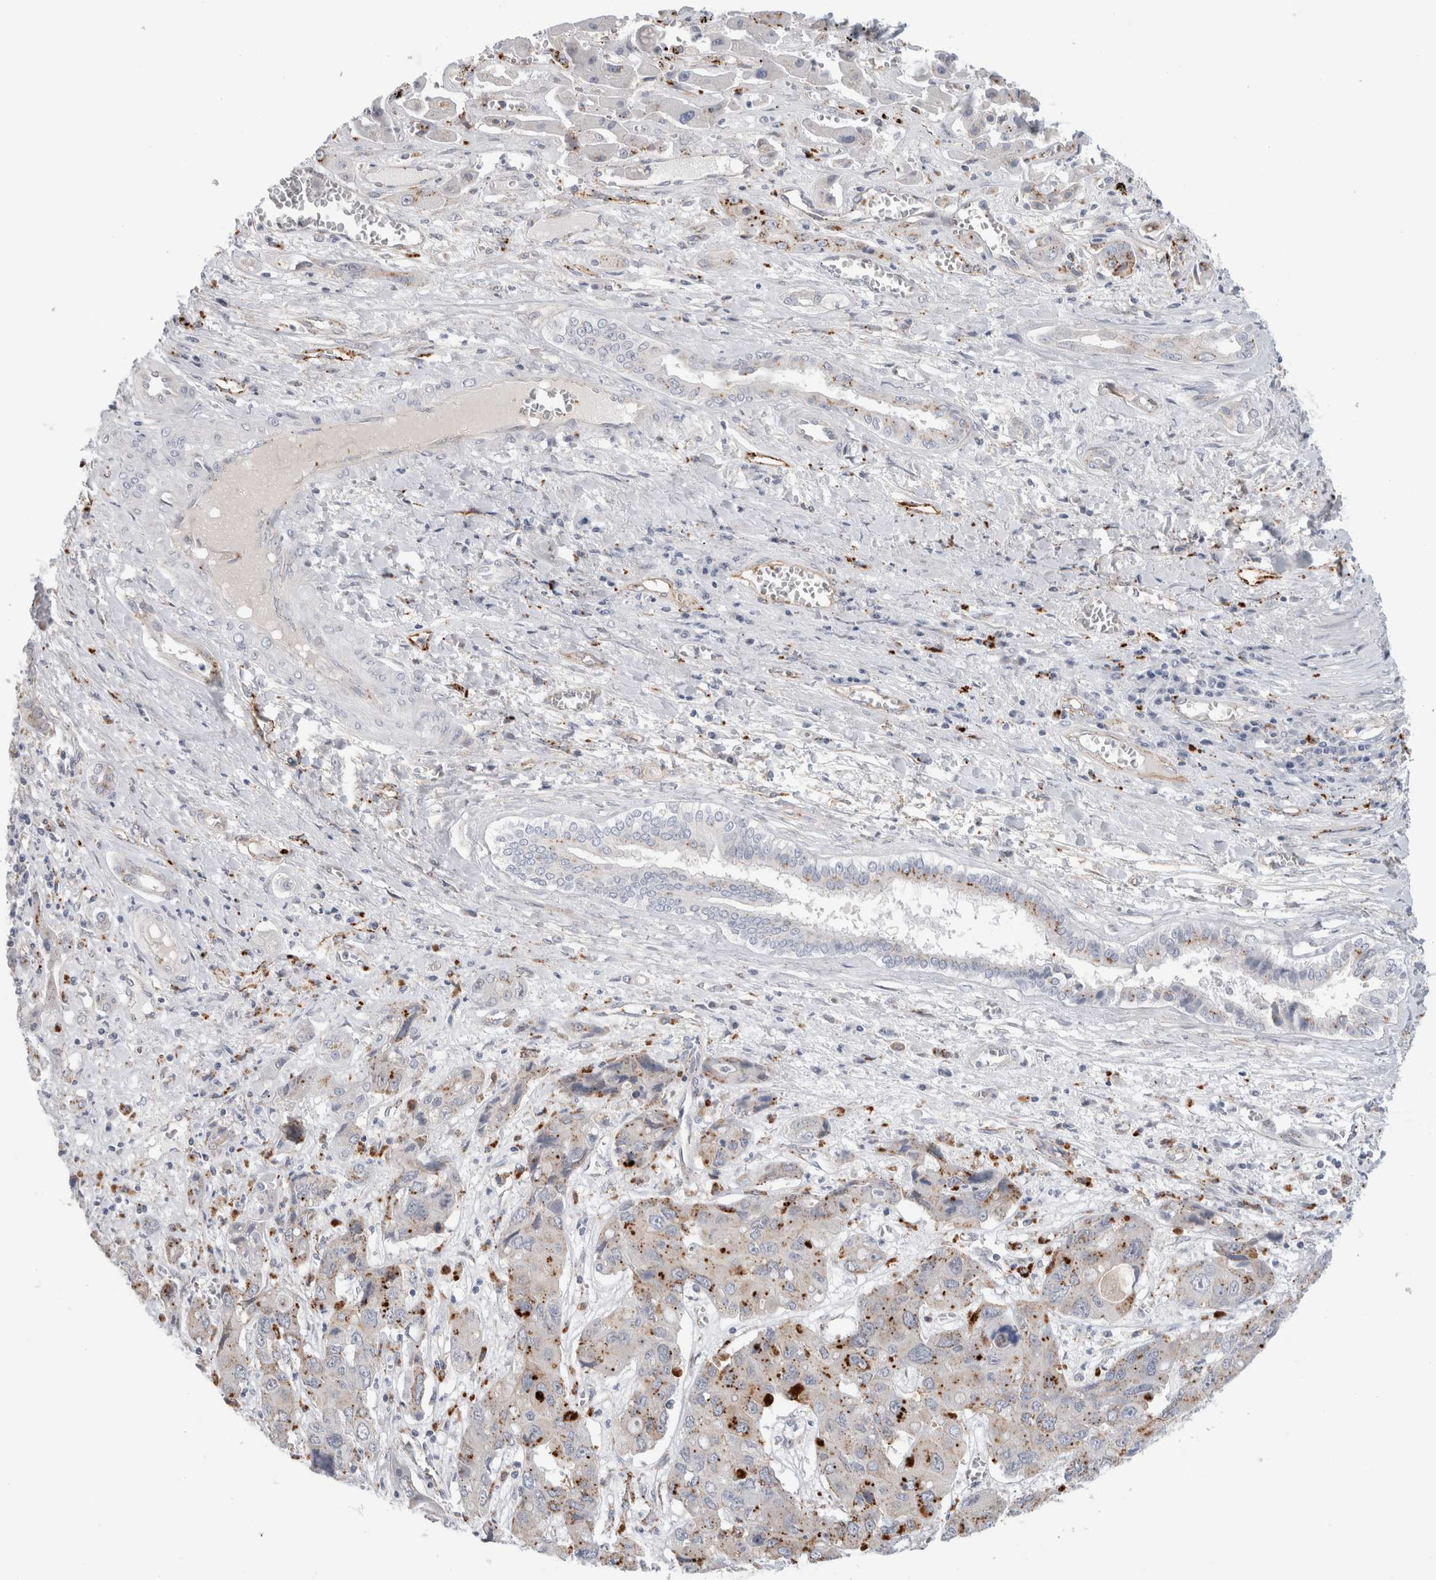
{"staining": {"intensity": "weak", "quantity": ">75%", "location": "cytoplasmic/membranous"}, "tissue": "liver cancer", "cell_type": "Tumor cells", "image_type": "cancer", "snomed": [{"axis": "morphology", "description": "Cholangiocarcinoma"}, {"axis": "topography", "description": "Liver"}], "caption": "The image reveals a brown stain indicating the presence of a protein in the cytoplasmic/membranous of tumor cells in liver cancer.", "gene": "ANKMY1", "patient": {"sex": "male", "age": 67}}